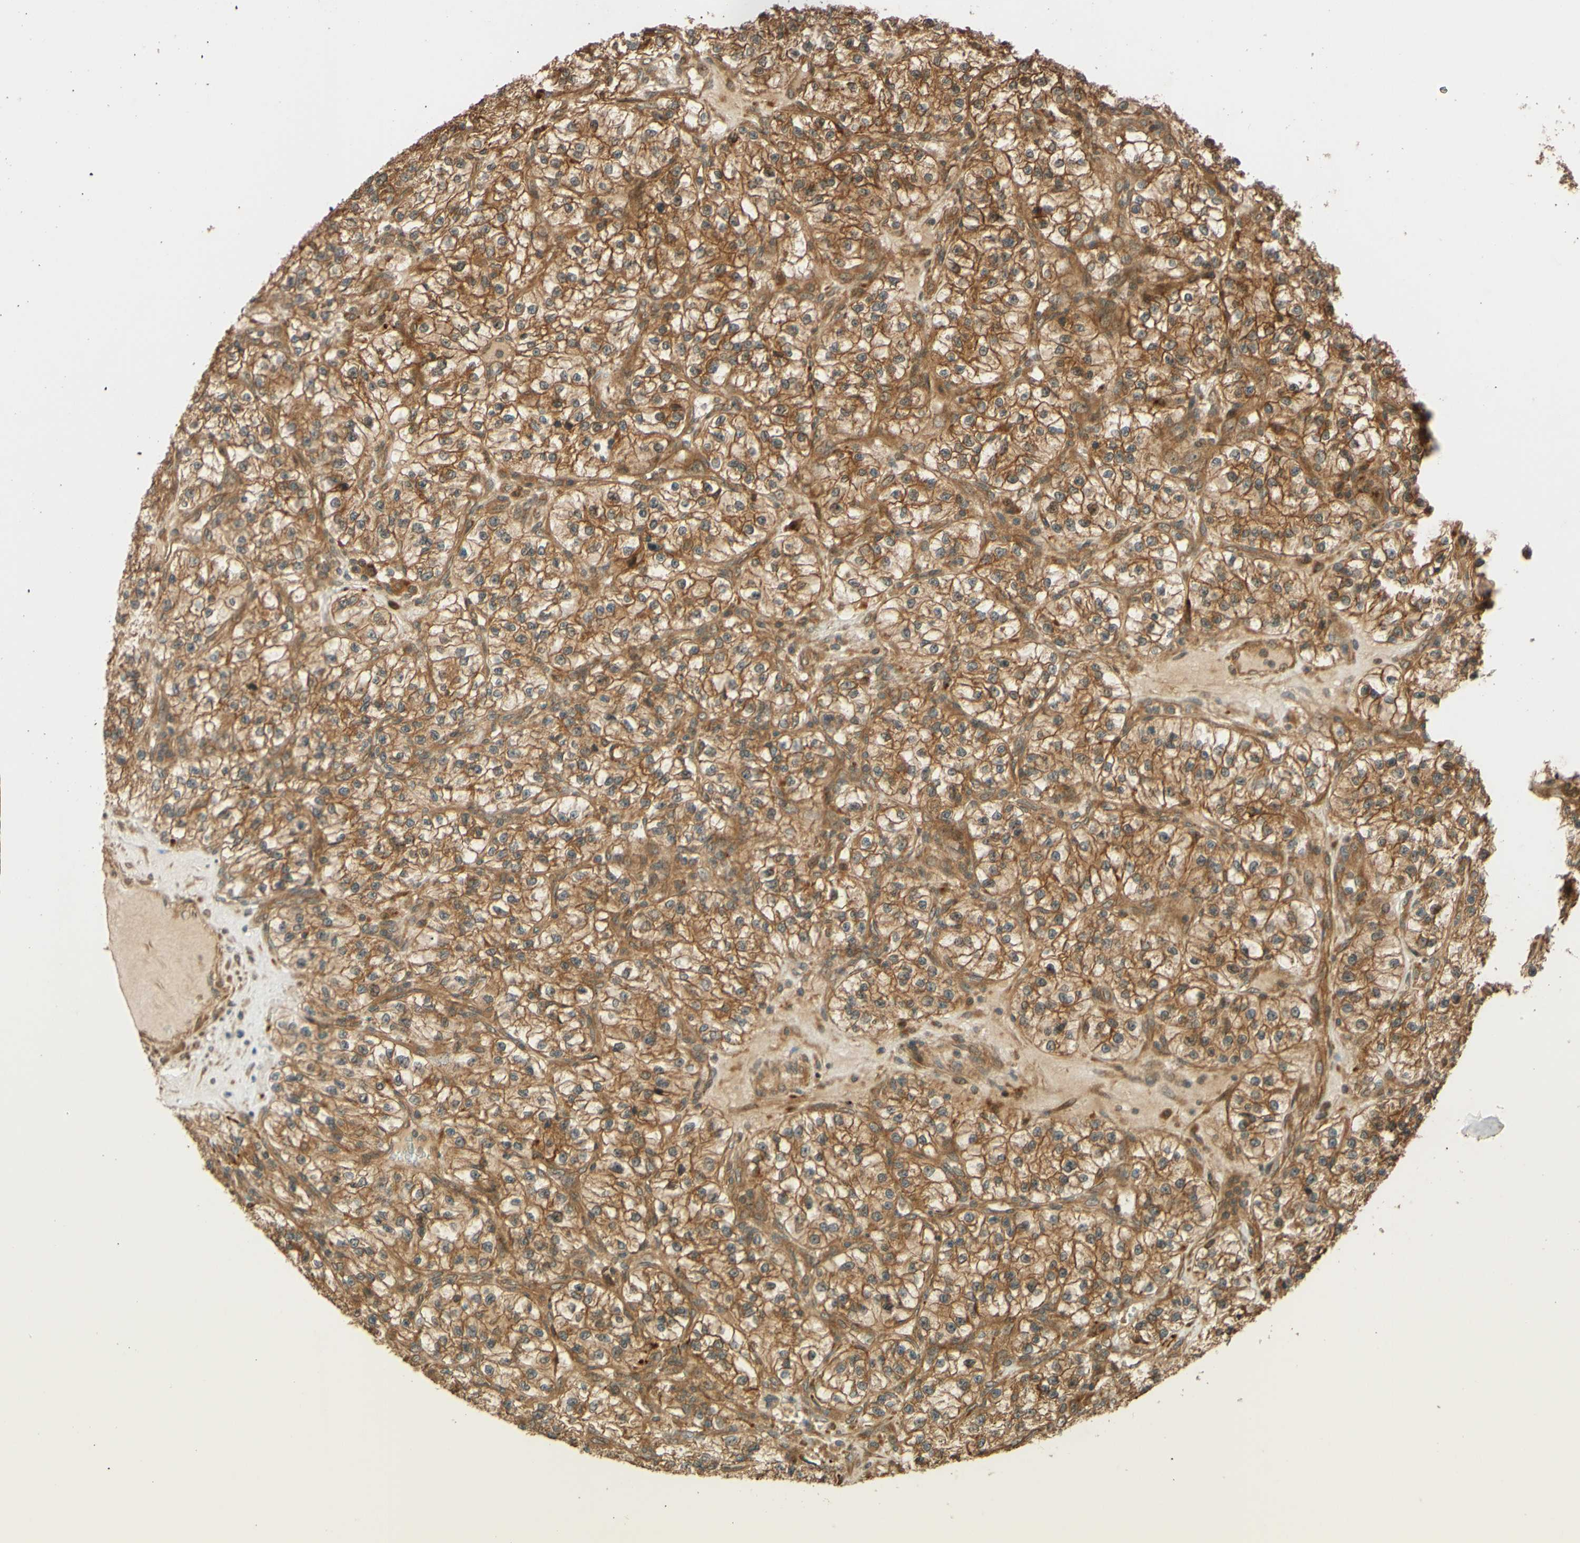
{"staining": {"intensity": "moderate", "quantity": ">75%", "location": "cytoplasmic/membranous"}, "tissue": "renal cancer", "cell_type": "Tumor cells", "image_type": "cancer", "snomed": [{"axis": "morphology", "description": "Adenocarcinoma, NOS"}, {"axis": "topography", "description": "Kidney"}], "caption": "IHC micrograph of renal adenocarcinoma stained for a protein (brown), which demonstrates medium levels of moderate cytoplasmic/membranous positivity in approximately >75% of tumor cells.", "gene": "RNF19A", "patient": {"sex": "female", "age": 57}}